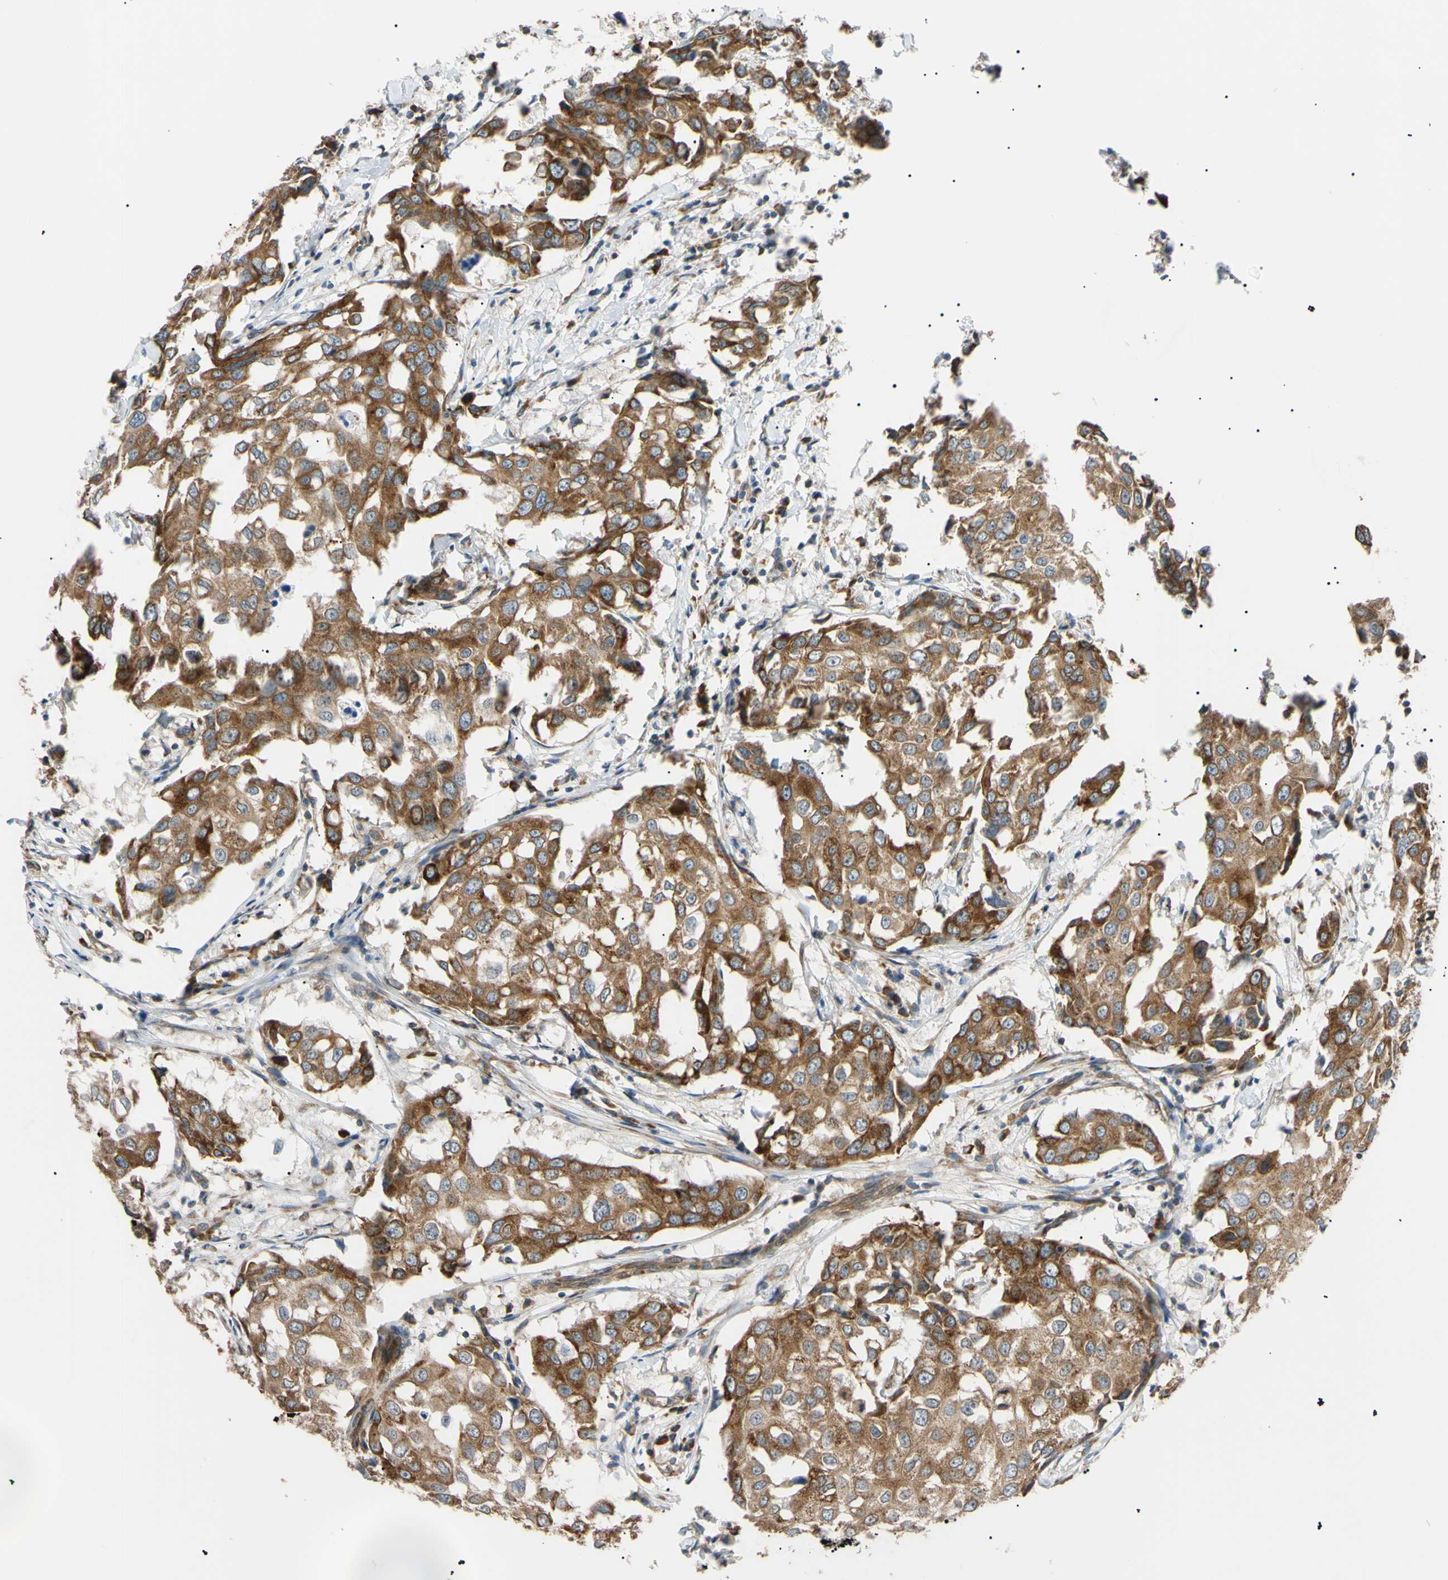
{"staining": {"intensity": "moderate", "quantity": ">75%", "location": "cytoplasmic/membranous"}, "tissue": "breast cancer", "cell_type": "Tumor cells", "image_type": "cancer", "snomed": [{"axis": "morphology", "description": "Duct carcinoma"}, {"axis": "topography", "description": "Breast"}], "caption": "Immunohistochemical staining of human breast cancer shows medium levels of moderate cytoplasmic/membranous protein expression in approximately >75% of tumor cells.", "gene": "VAPA", "patient": {"sex": "female", "age": 27}}